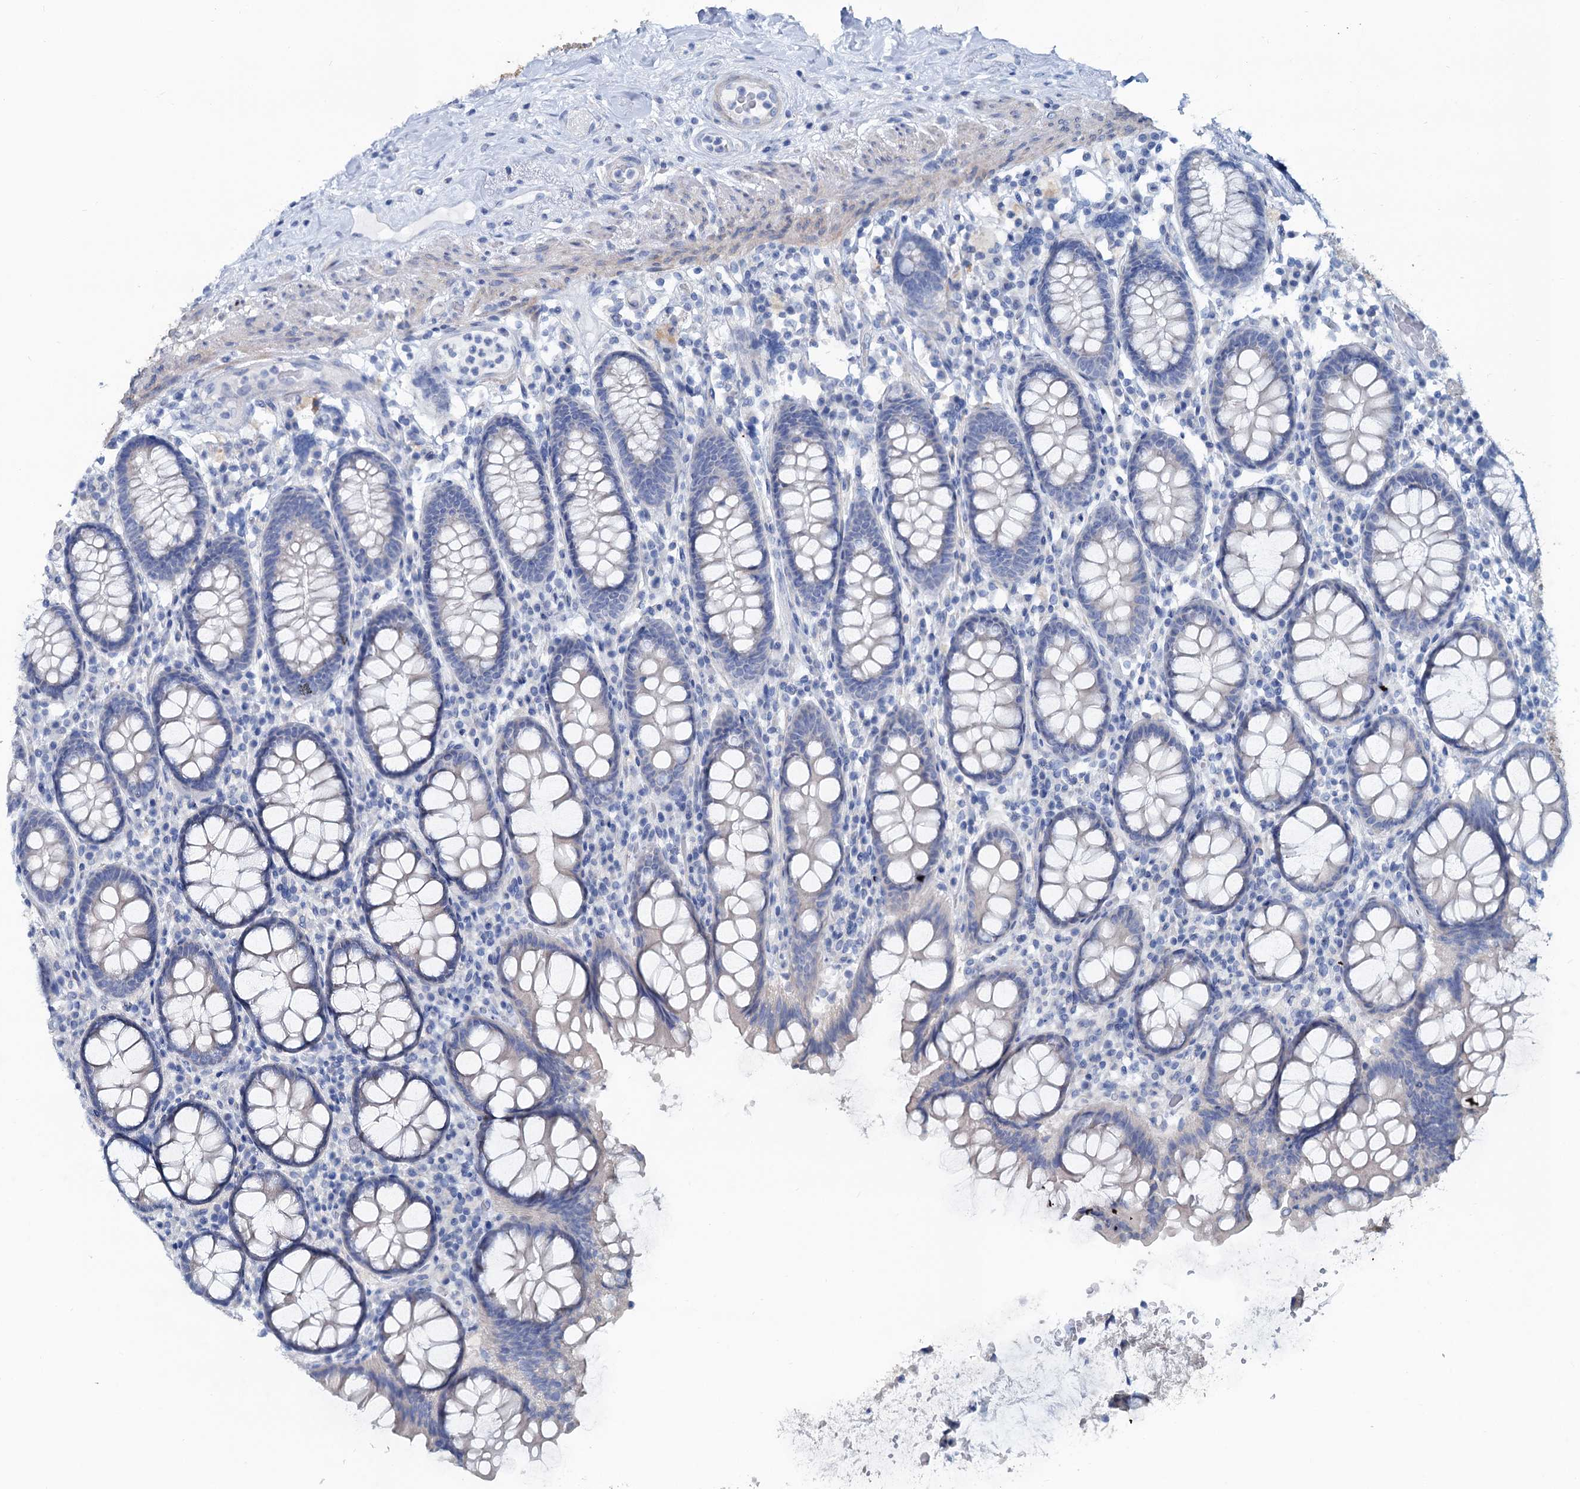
{"staining": {"intensity": "negative", "quantity": "none", "location": "none"}, "tissue": "colon", "cell_type": "Endothelial cells", "image_type": "normal", "snomed": [{"axis": "morphology", "description": "Normal tissue, NOS"}, {"axis": "topography", "description": "Colon"}], "caption": "A high-resolution histopathology image shows IHC staining of benign colon, which shows no significant staining in endothelial cells.", "gene": "SLC1A3", "patient": {"sex": "female", "age": 79}}